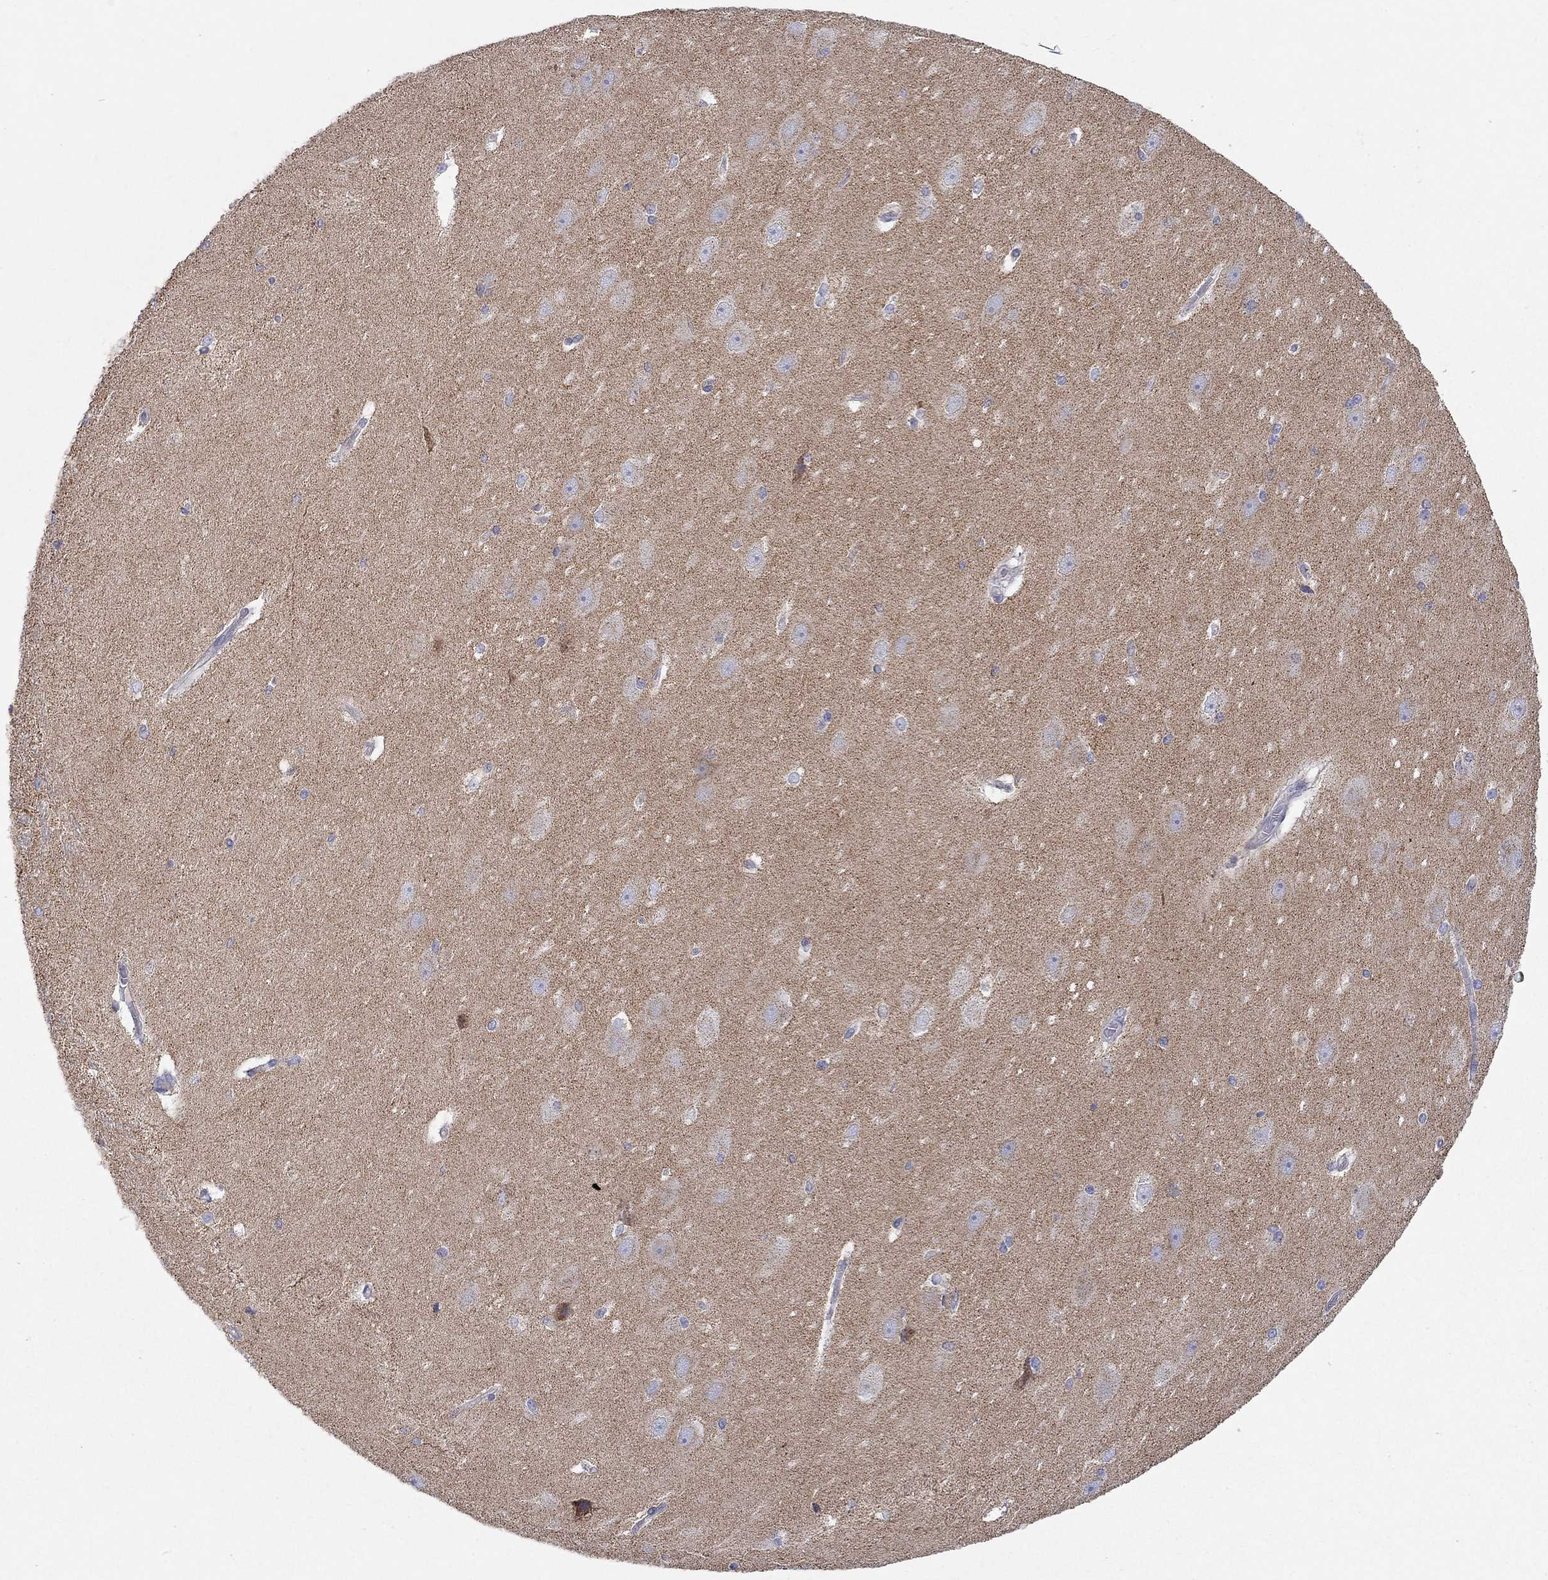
{"staining": {"intensity": "negative", "quantity": "none", "location": "none"}, "tissue": "hippocampus", "cell_type": "Glial cells", "image_type": "normal", "snomed": [{"axis": "morphology", "description": "Normal tissue, NOS"}, {"axis": "topography", "description": "Cerebral cortex"}, {"axis": "topography", "description": "Hippocampus"}], "caption": "A photomicrograph of hippocampus stained for a protein shows no brown staining in glial cells.", "gene": "RCAN1", "patient": {"sex": "female", "age": 19}}